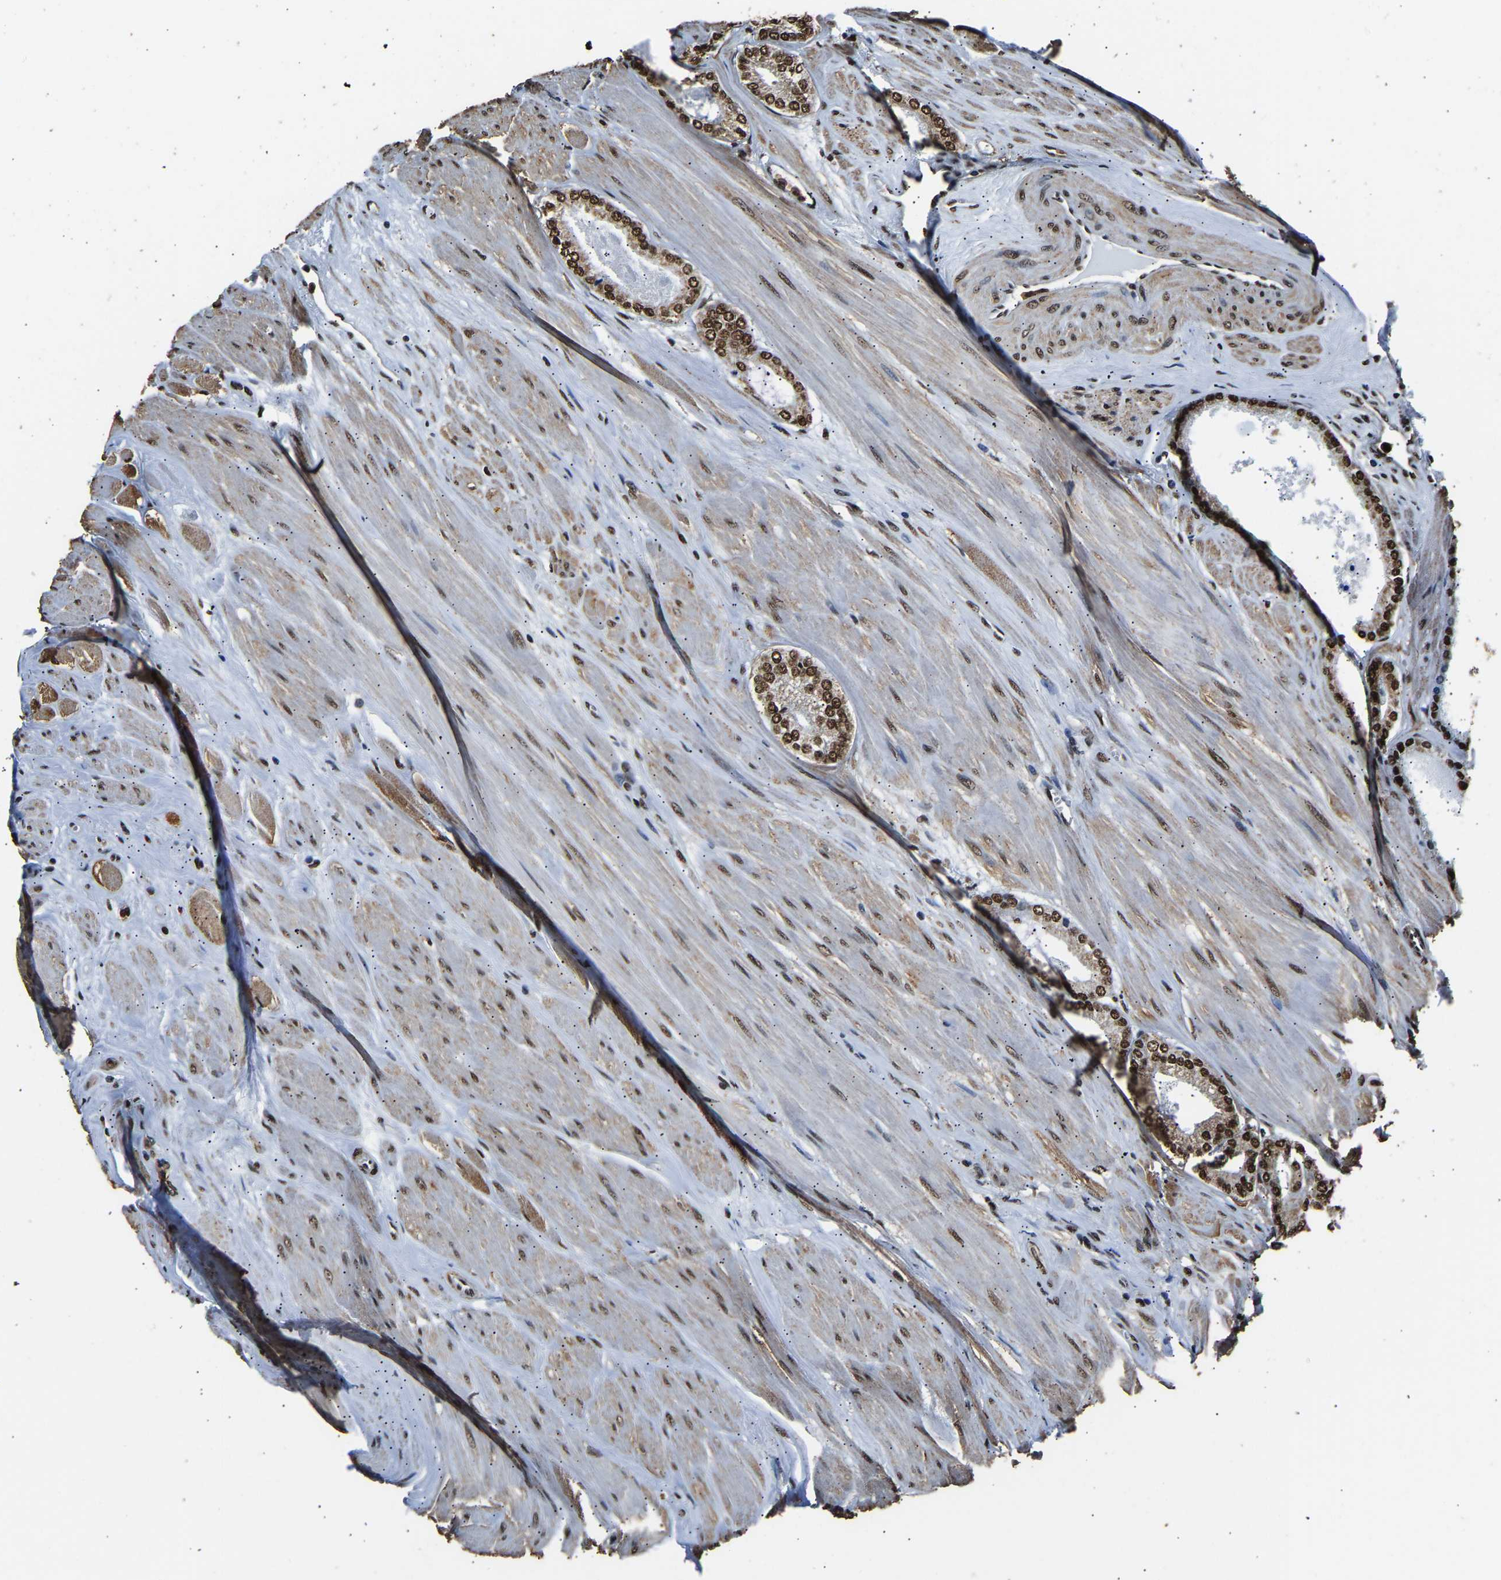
{"staining": {"intensity": "strong", "quantity": ">75%", "location": "nuclear"}, "tissue": "prostate cancer", "cell_type": "Tumor cells", "image_type": "cancer", "snomed": [{"axis": "morphology", "description": "Adenocarcinoma, High grade"}, {"axis": "topography", "description": "Prostate"}], "caption": "Prostate cancer (high-grade adenocarcinoma) stained with a brown dye shows strong nuclear positive expression in about >75% of tumor cells.", "gene": "SAFB", "patient": {"sex": "male", "age": 61}}